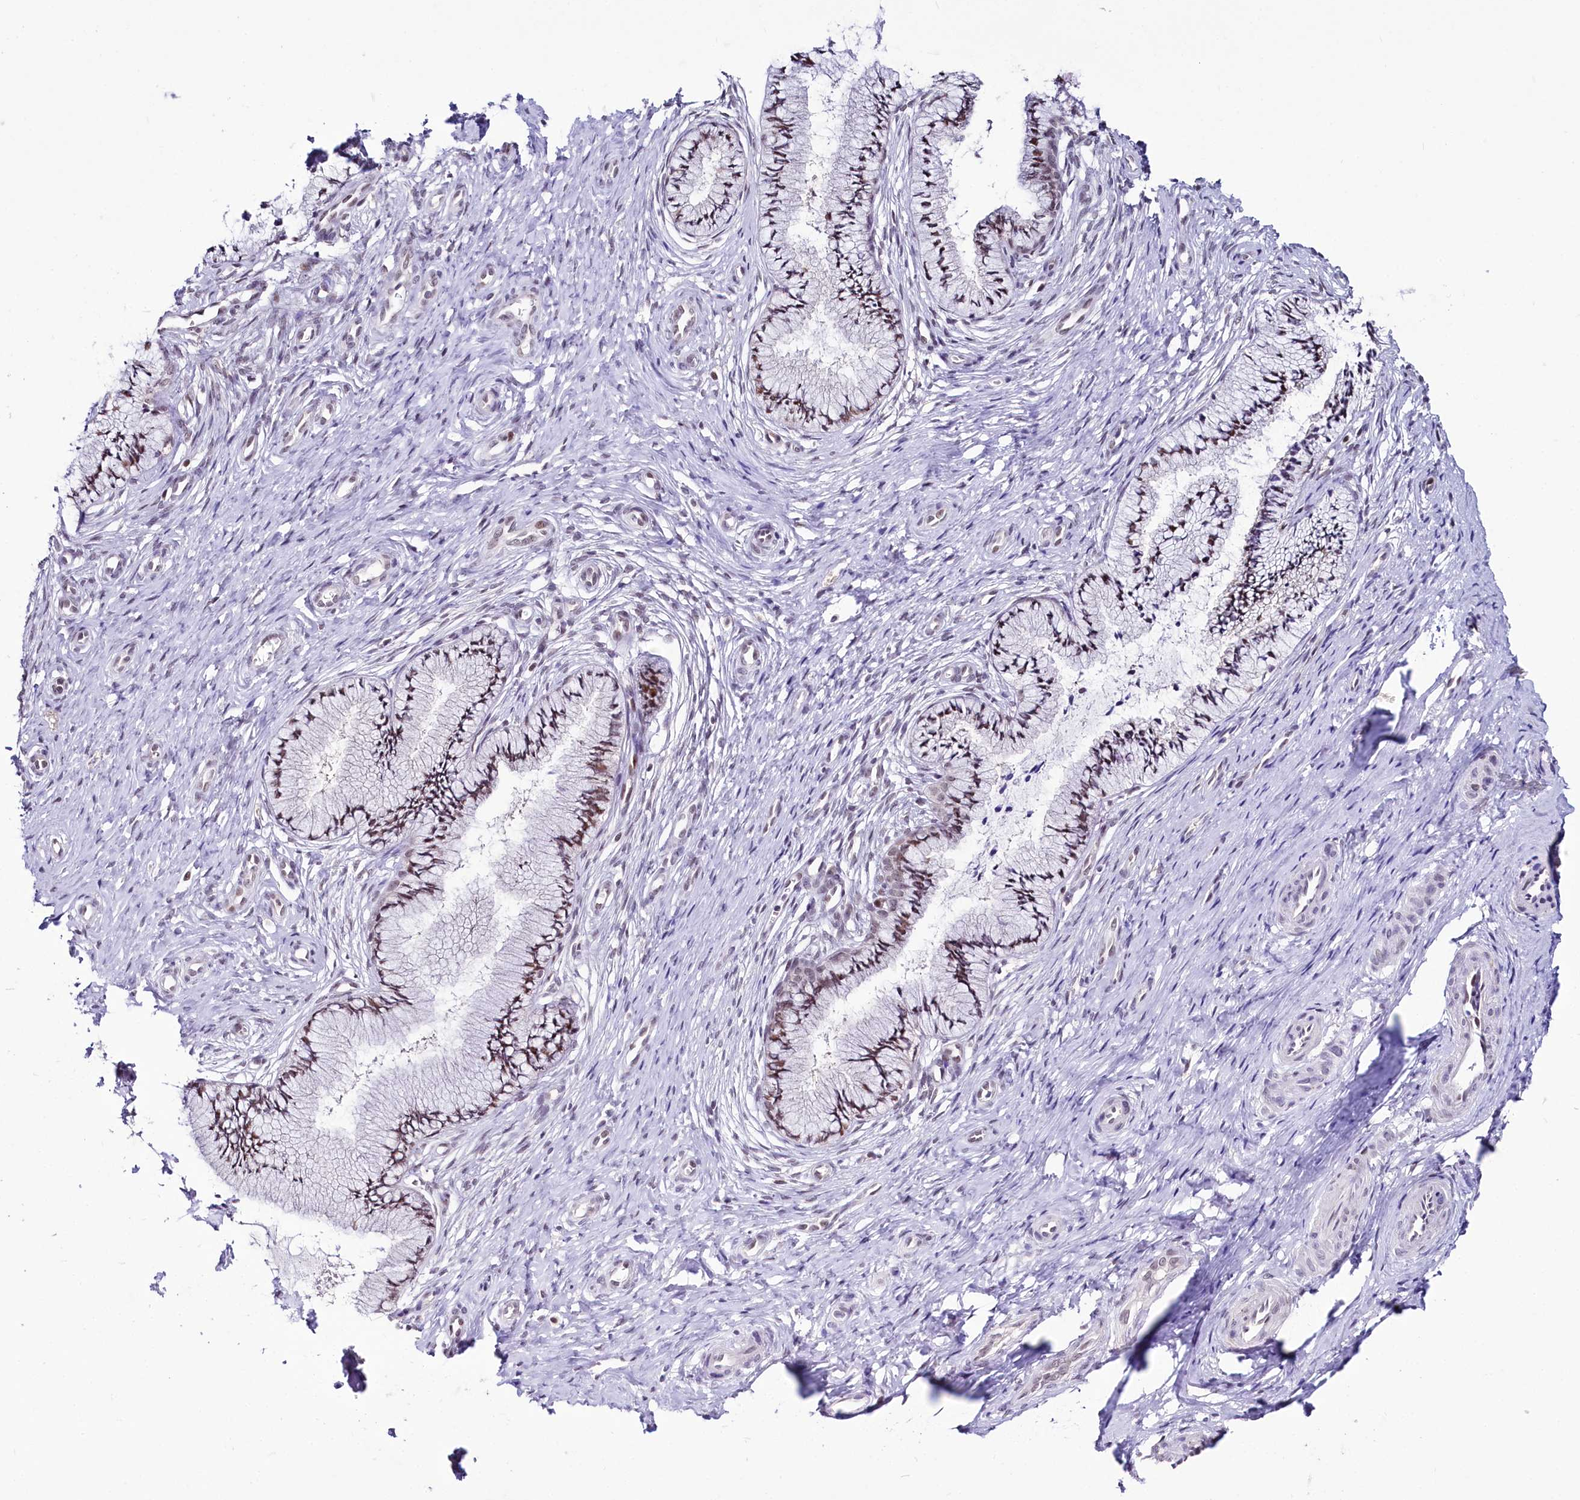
{"staining": {"intensity": "moderate", "quantity": "25%-75%", "location": "nuclear"}, "tissue": "cervix", "cell_type": "Glandular cells", "image_type": "normal", "snomed": [{"axis": "morphology", "description": "Normal tissue, NOS"}, {"axis": "topography", "description": "Cervix"}], "caption": "Immunohistochemistry (IHC) (DAB (3,3'-diaminobenzidine)) staining of normal human cervix reveals moderate nuclear protein staining in about 25%-75% of glandular cells.", "gene": "SCAF11", "patient": {"sex": "female", "age": 36}}